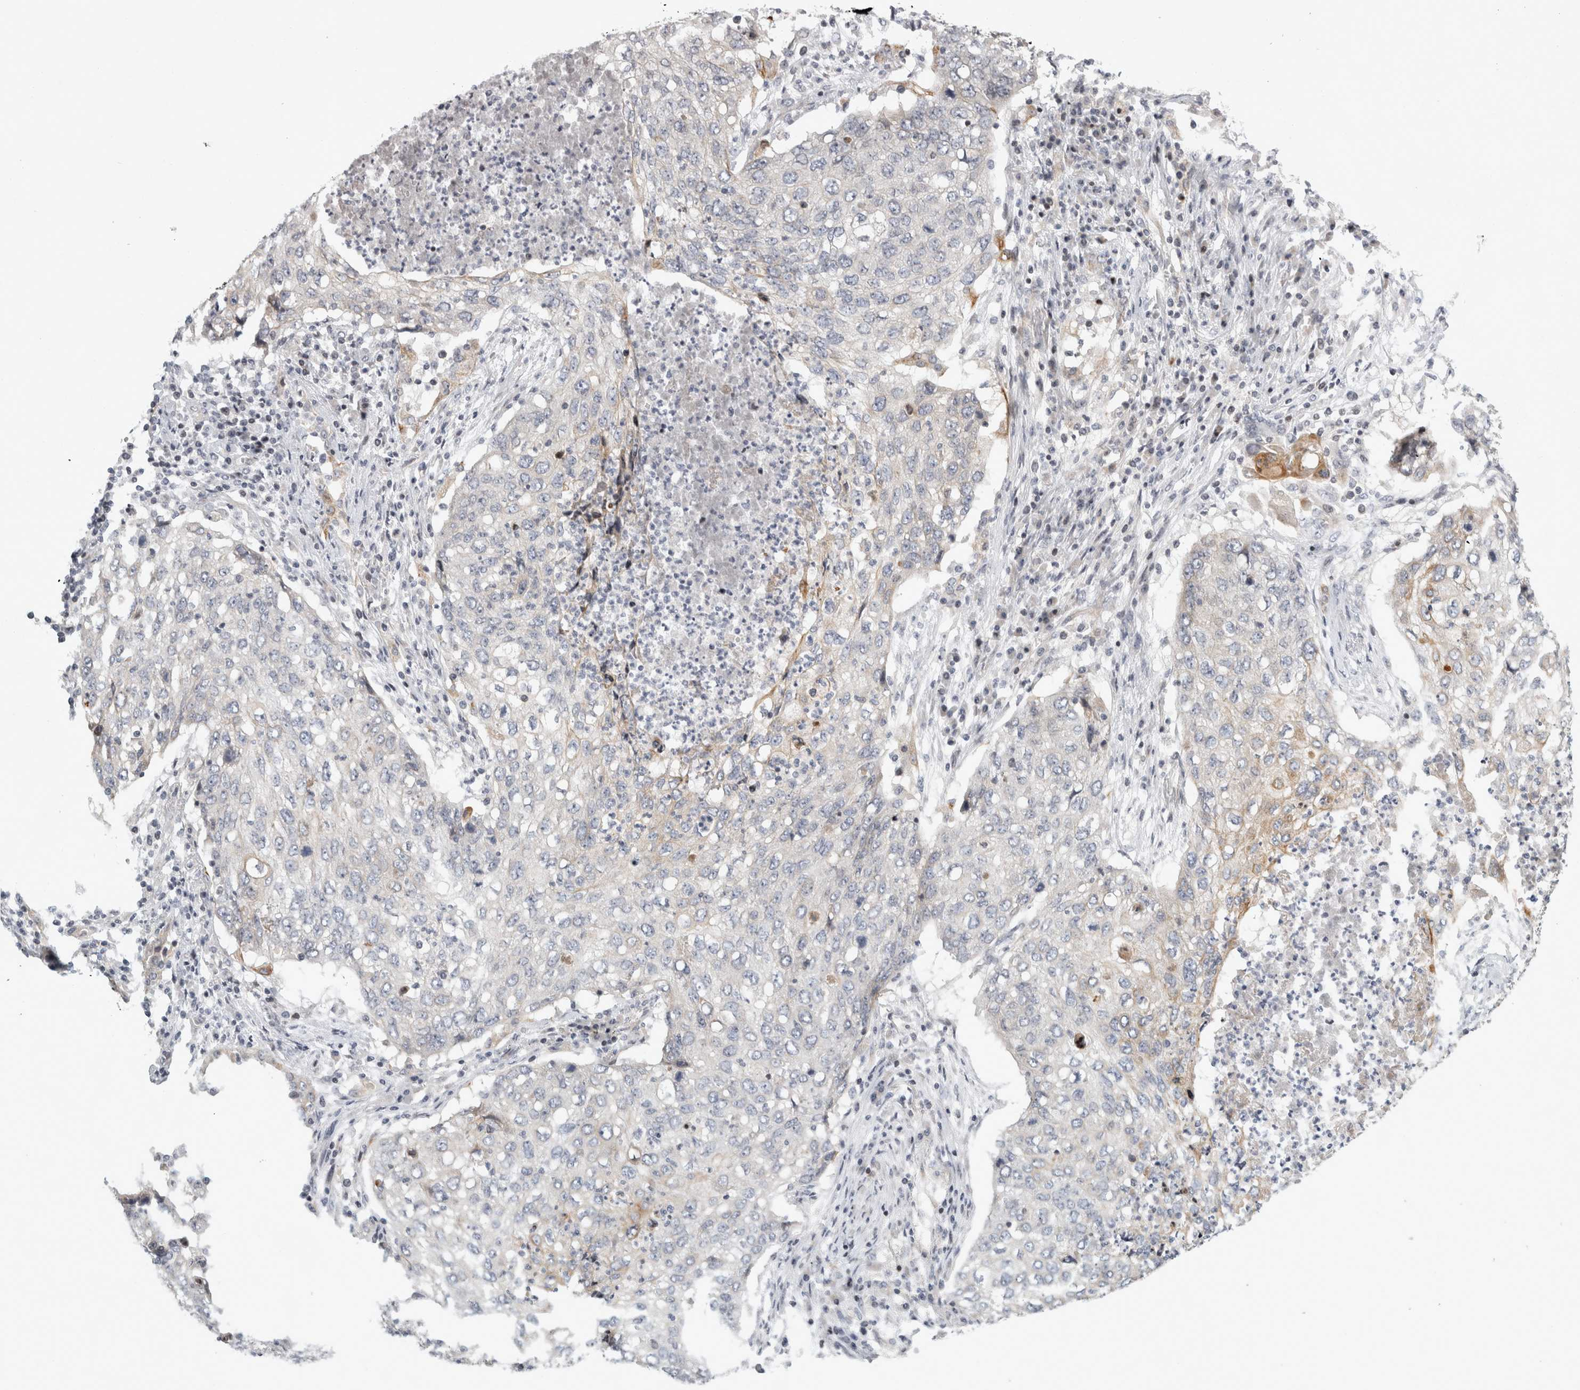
{"staining": {"intensity": "negative", "quantity": "none", "location": "none"}, "tissue": "lung cancer", "cell_type": "Tumor cells", "image_type": "cancer", "snomed": [{"axis": "morphology", "description": "Squamous cell carcinoma, NOS"}, {"axis": "topography", "description": "Lung"}], "caption": "DAB immunohistochemical staining of human lung cancer demonstrates no significant staining in tumor cells.", "gene": "UTP25", "patient": {"sex": "female", "age": 63}}